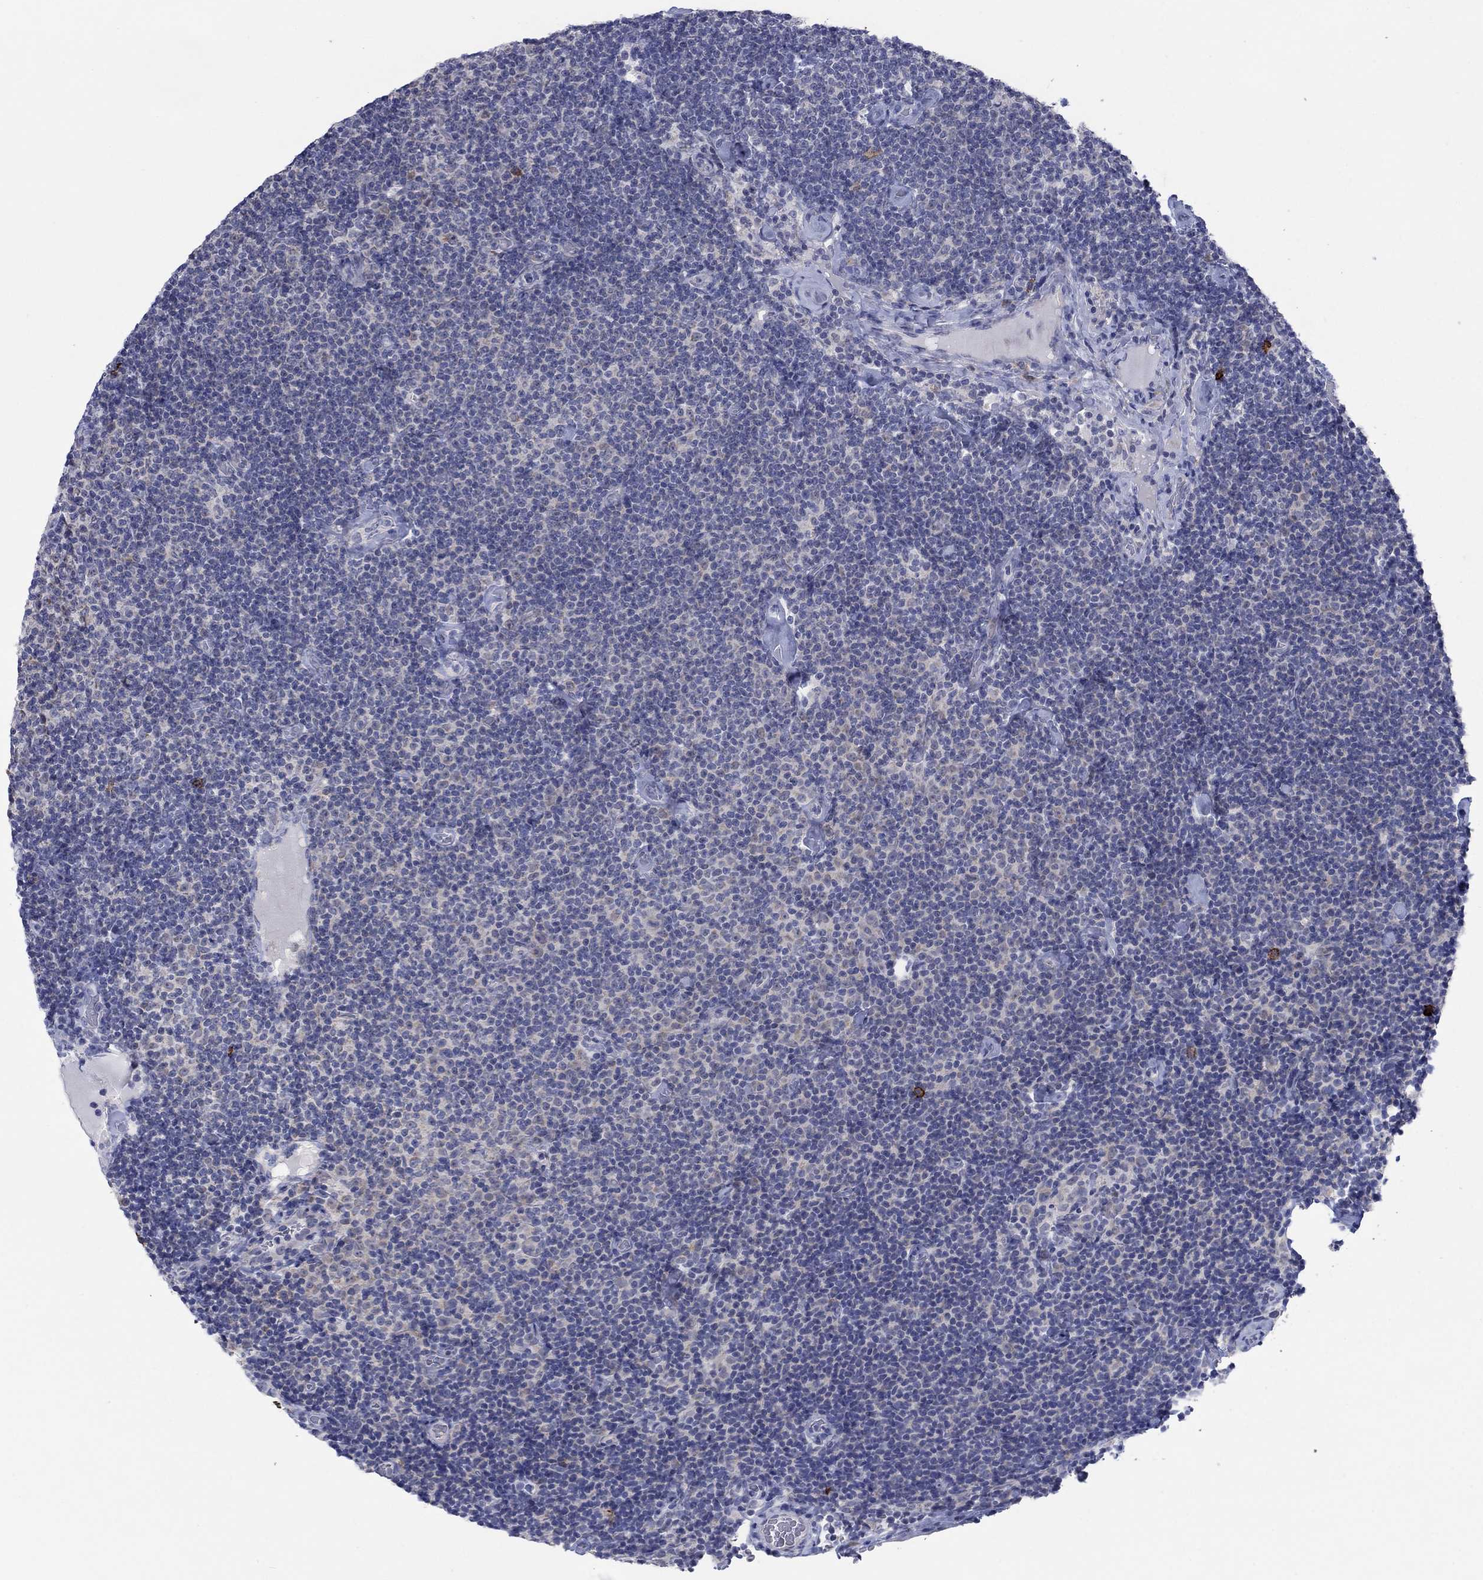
{"staining": {"intensity": "negative", "quantity": "none", "location": "none"}, "tissue": "lymphoma", "cell_type": "Tumor cells", "image_type": "cancer", "snomed": [{"axis": "morphology", "description": "Malignant lymphoma, non-Hodgkin's type, Low grade"}, {"axis": "topography", "description": "Lymph node"}], "caption": "Tumor cells show no significant staining in lymphoma.", "gene": "SDC1", "patient": {"sex": "male", "age": 81}}